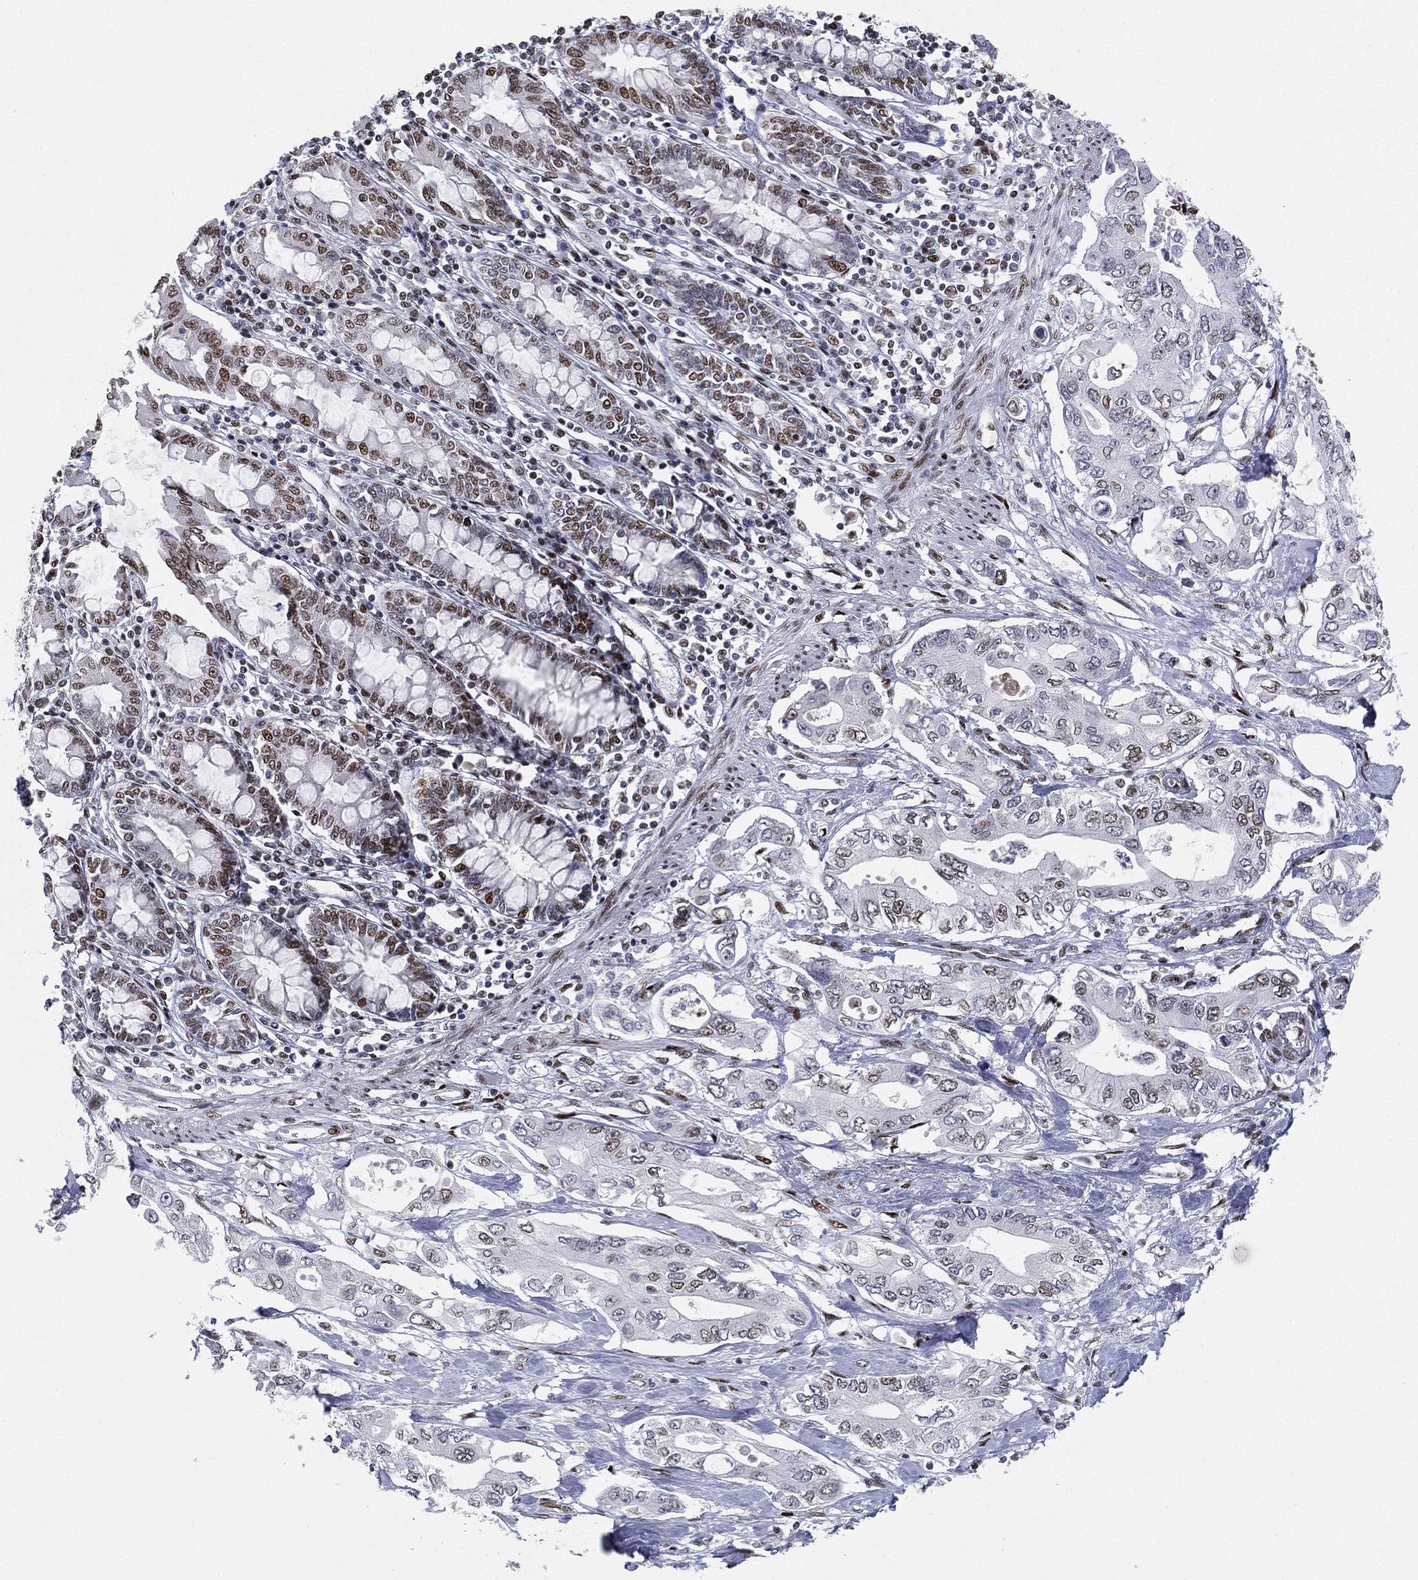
{"staining": {"intensity": "strong", "quantity": "<25%", "location": "nuclear"}, "tissue": "pancreatic cancer", "cell_type": "Tumor cells", "image_type": "cancer", "snomed": [{"axis": "morphology", "description": "Adenocarcinoma, NOS"}, {"axis": "topography", "description": "Pancreas"}], "caption": "The micrograph demonstrates a brown stain indicating the presence of a protein in the nuclear of tumor cells in pancreatic adenocarcinoma.", "gene": "RTF1", "patient": {"sex": "female", "age": 63}}